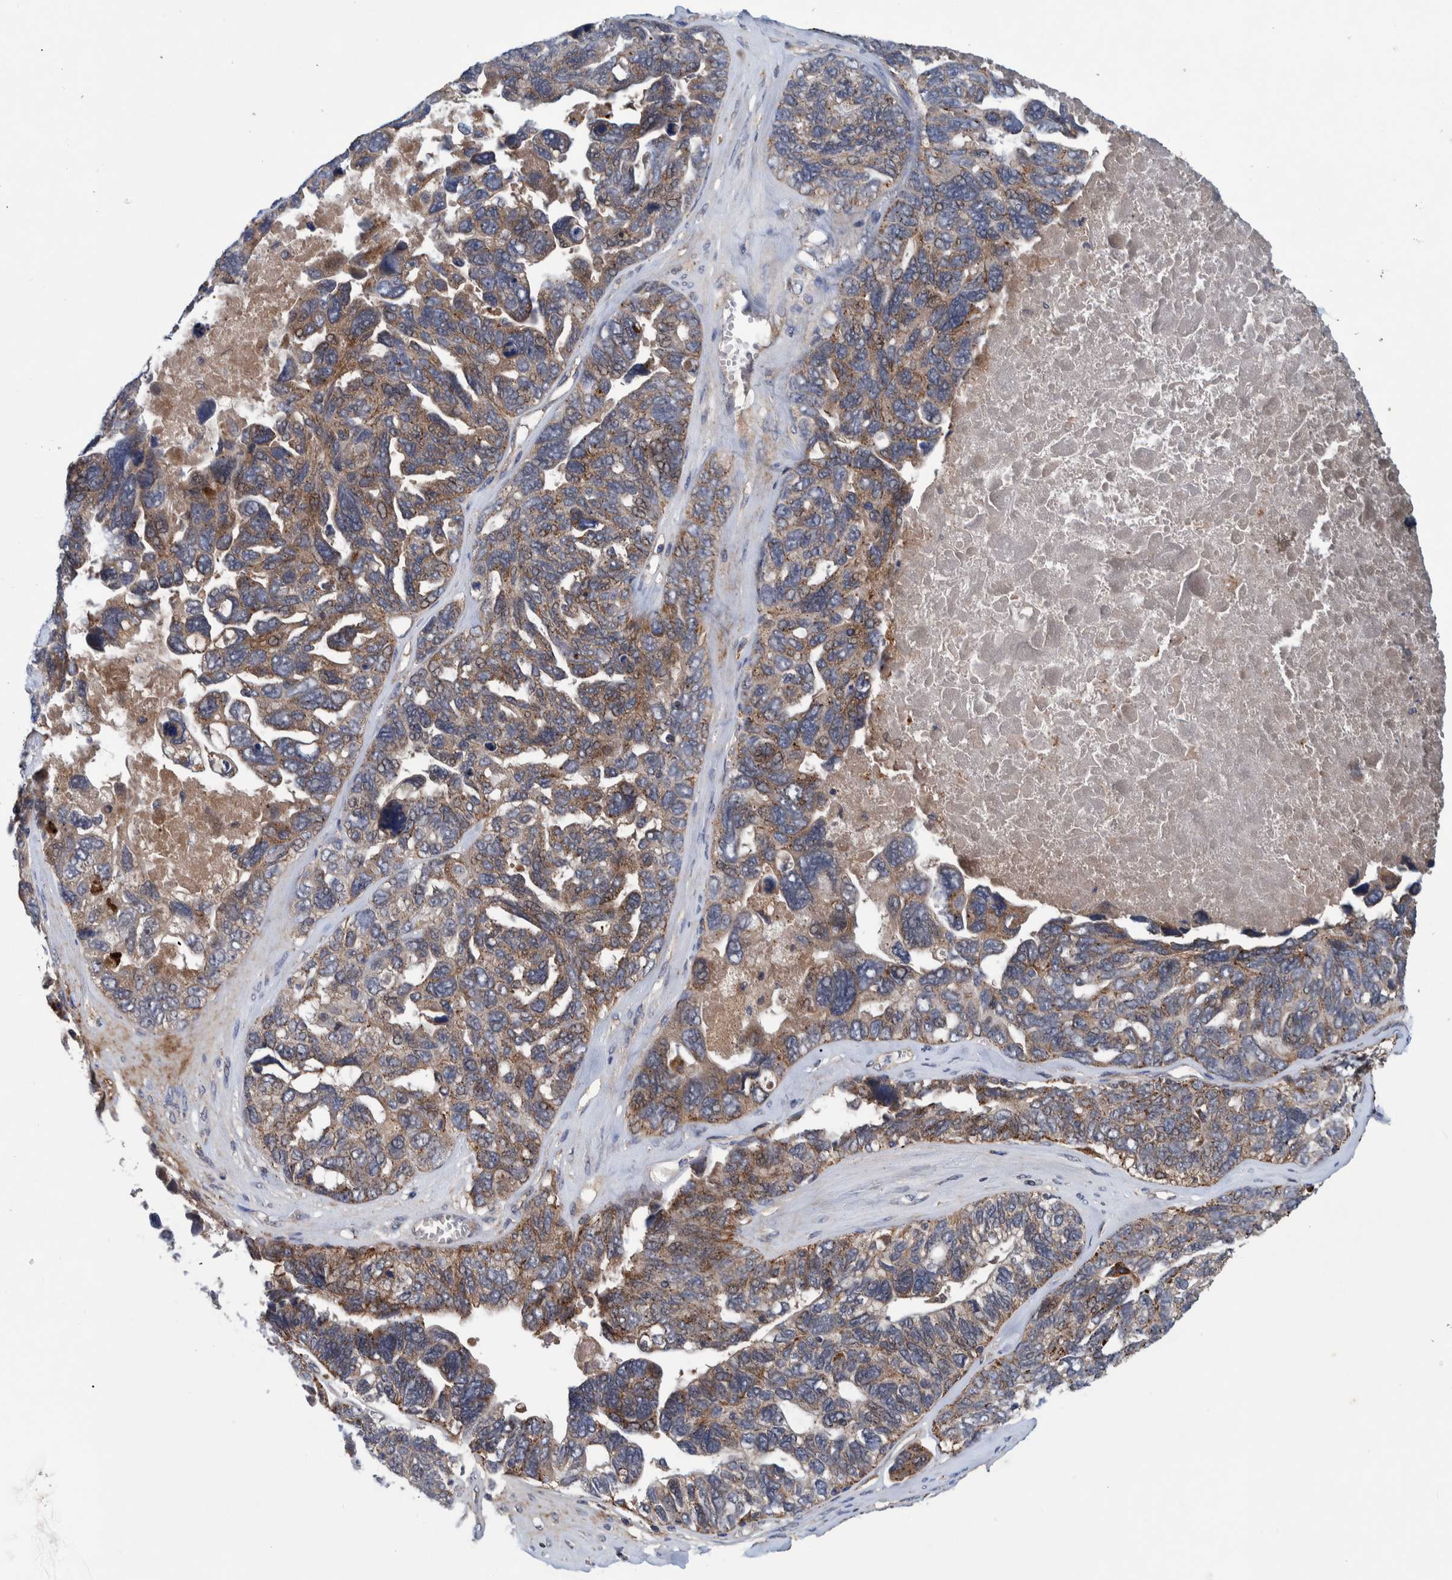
{"staining": {"intensity": "moderate", "quantity": ">75%", "location": "cytoplasmic/membranous"}, "tissue": "ovarian cancer", "cell_type": "Tumor cells", "image_type": "cancer", "snomed": [{"axis": "morphology", "description": "Cystadenocarcinoma, serous, NOS"}, {"axis": "topography", "description": "Ovary"}], "caption": "This micrograph displays immunohistochemistry staining of serous cystadenocarcinoma (ovarian), with medium moderate cytoplasmic/membranous positivity in approximately >75% of tumor cells.", "gene": "ITIH3", "patient": {"sex": "female", "age": 79}}